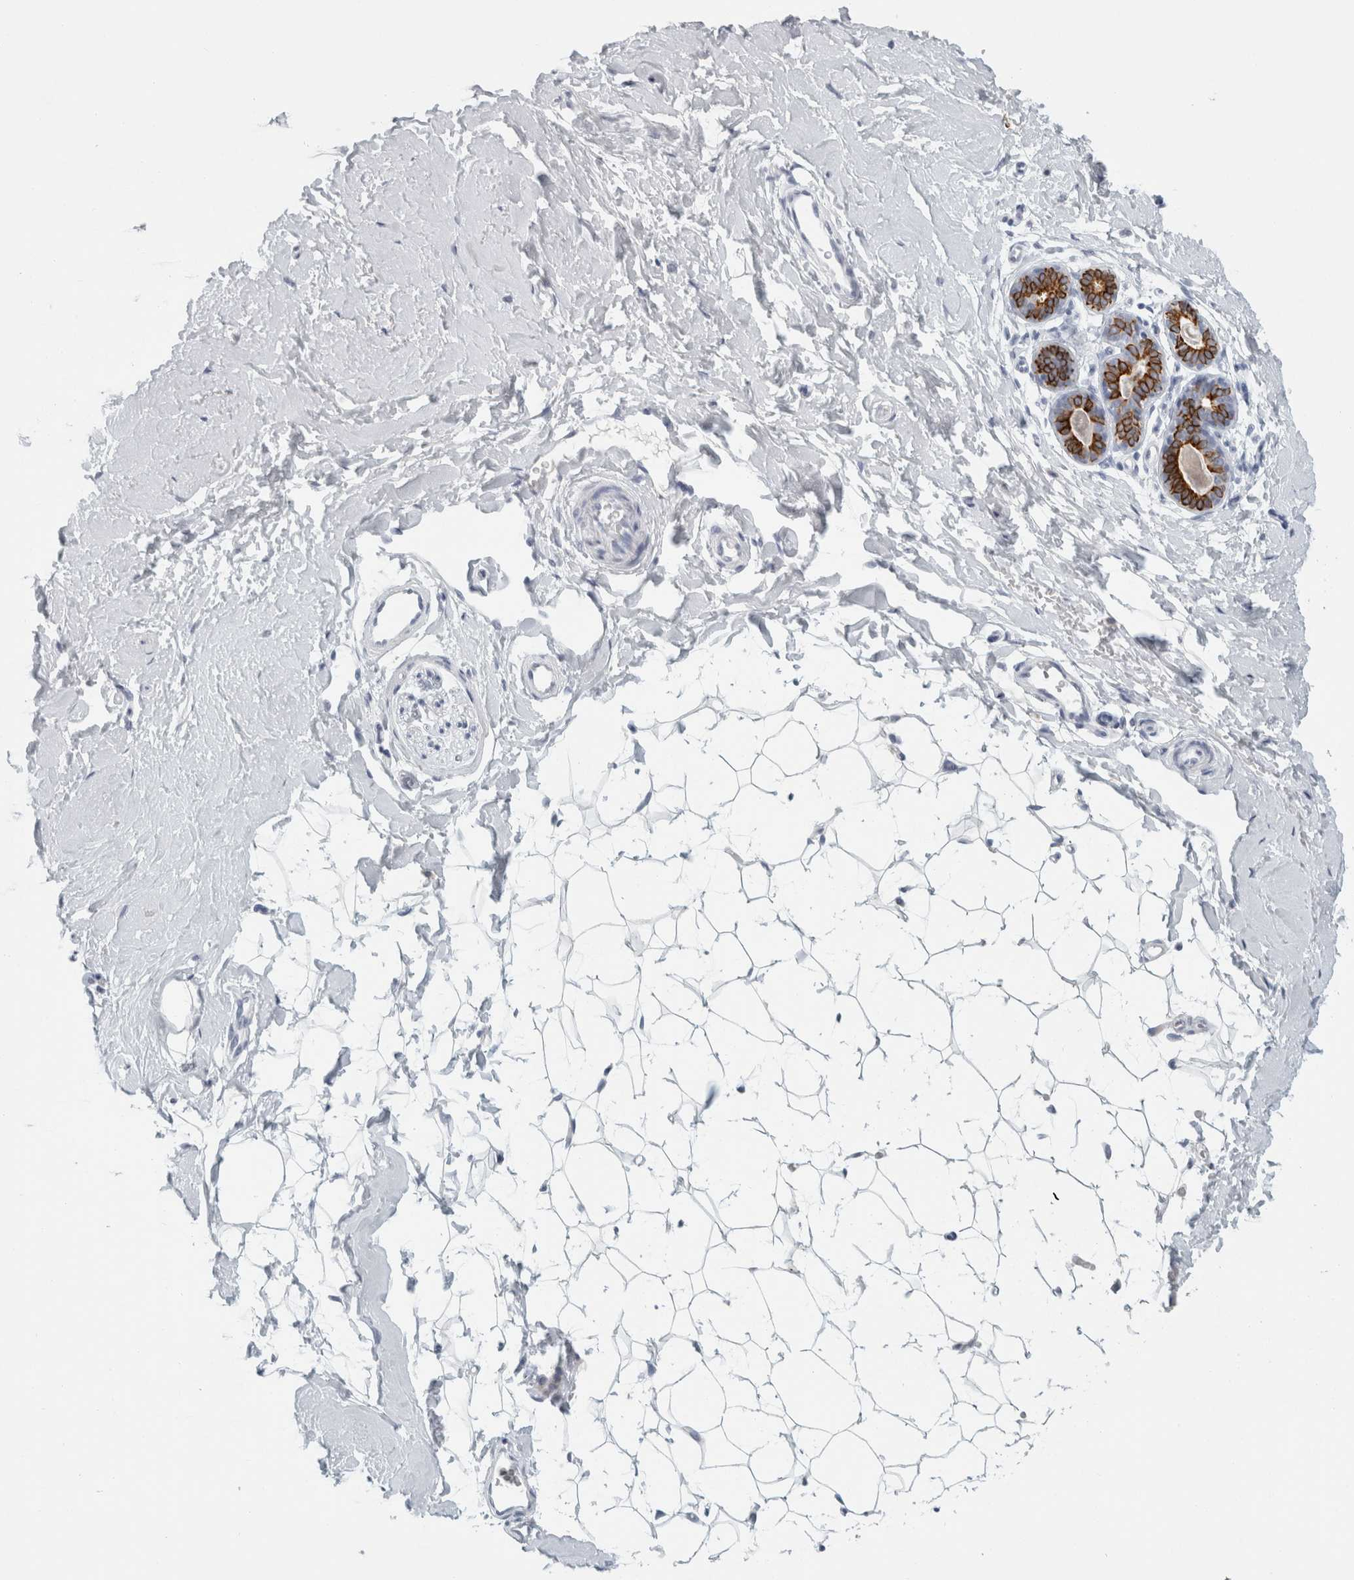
{"staining": {"intensity": "negative", "quantity": "none", "location": "none"}, "tissue": "breast", "cell_type": "Adipocytes", "image_type": "normal", "snomed": [{"axis": "morphology", "description": "Normal tissue, NOS"}, {"axis": "topography", "description": "Breast"}], "caption": "High magnification brightfield microscopy of normal breast stained with DAB (brown) and counterstained with hematoxylin (blue): adipocytes show no significant positivity. Brightfield microscopy of immunohistochemistry stained with DAB (3,3'-diaminobenzidine) (brown) and hematoxylin (blue), captured at high magnification.", "gene": "SLC28A3", "patient": {"sex": "female", "age": 23}}